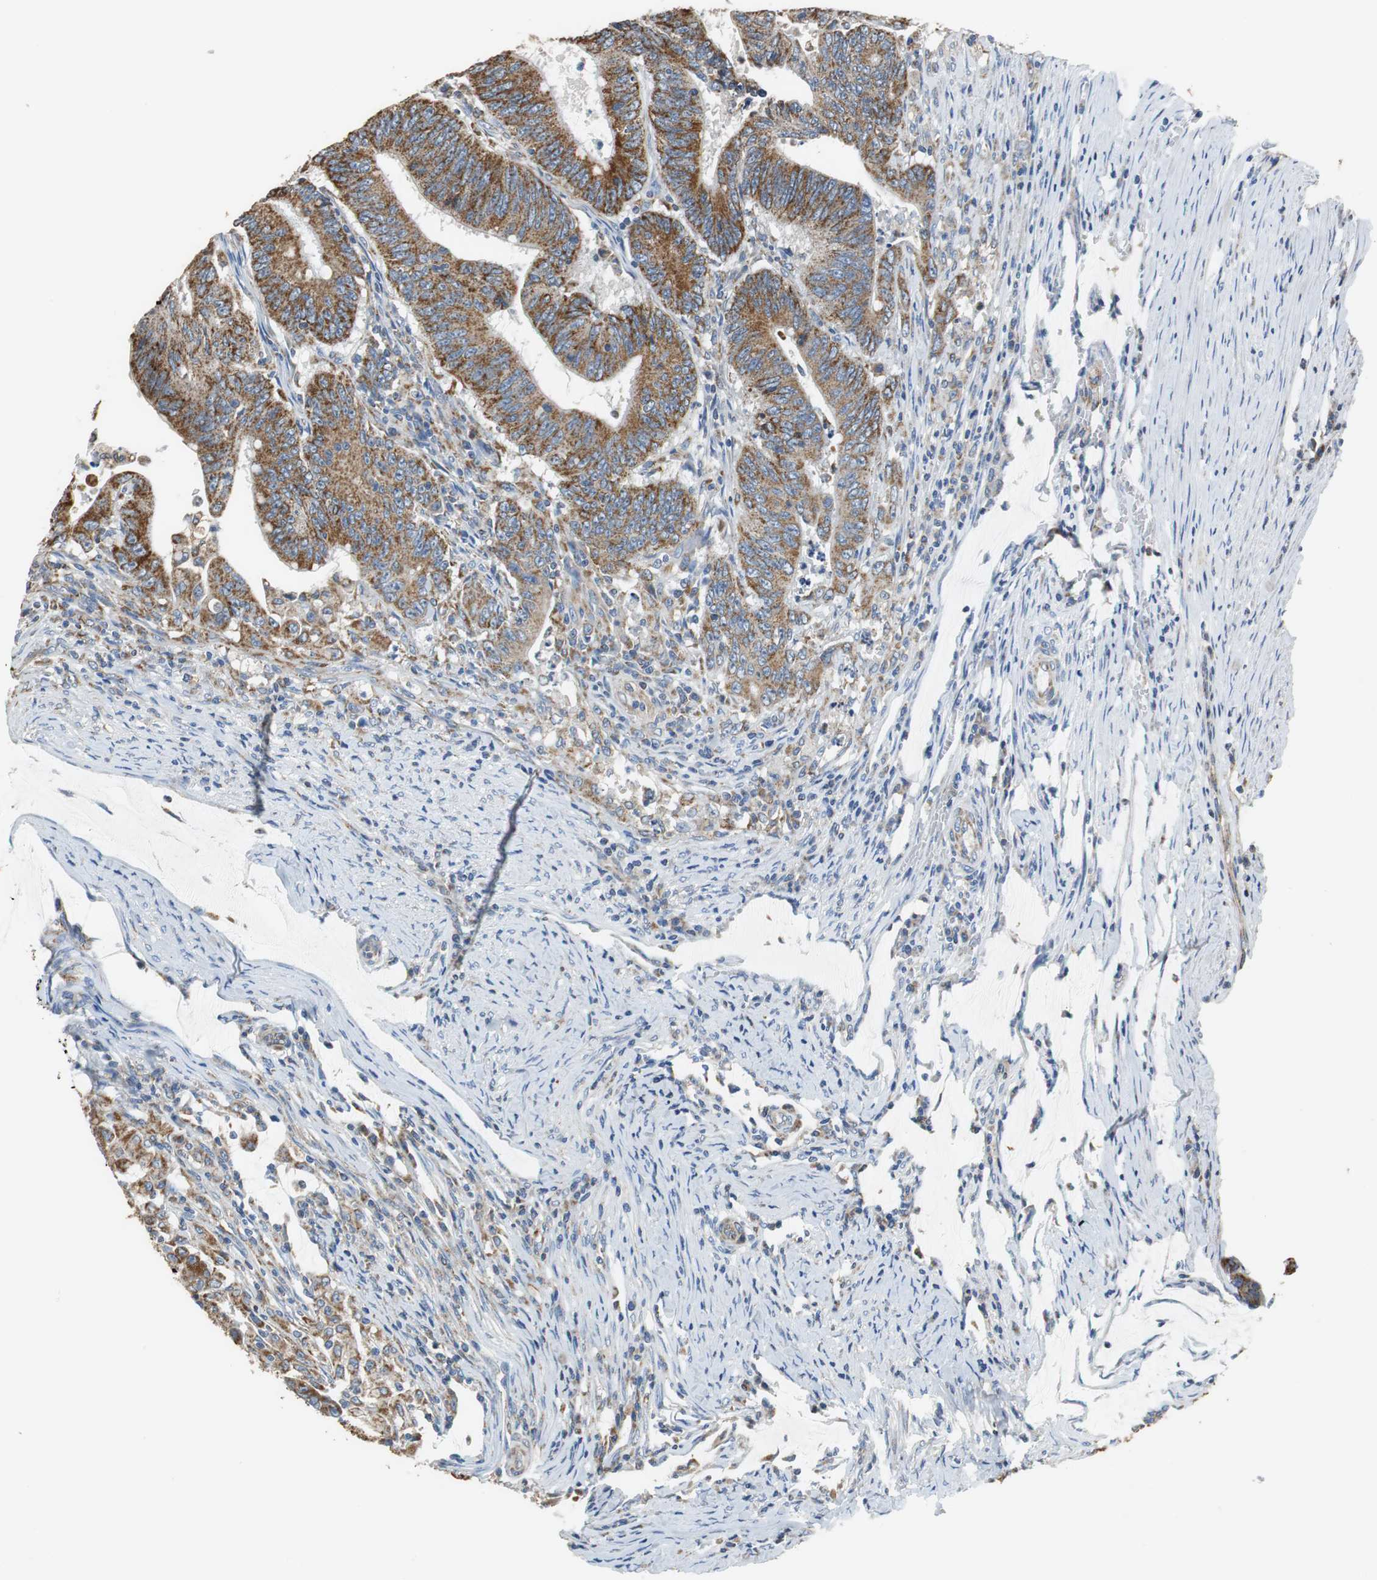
{"staining": {"intensity": "strong", "quantity": ">75%", "location": "cytoplasmic/membranous"}, "tissue": "colorectal cancer", "cell_type": "Tumor cells", "image_type": "cancer", "snomed": [{"axis": "morphology", "description": "Adenocarcinoma, NOS"}, {"axis": "topography", "description": "Colon"}], "caption": "Immunohistochemical staining of colorectal cancer shows high levels of strong cytoplasmic/membranous protein staining in about >75% of tumor cells.", "gene": "GSTK1", "patient": {"sex": "male", "age": 45}}